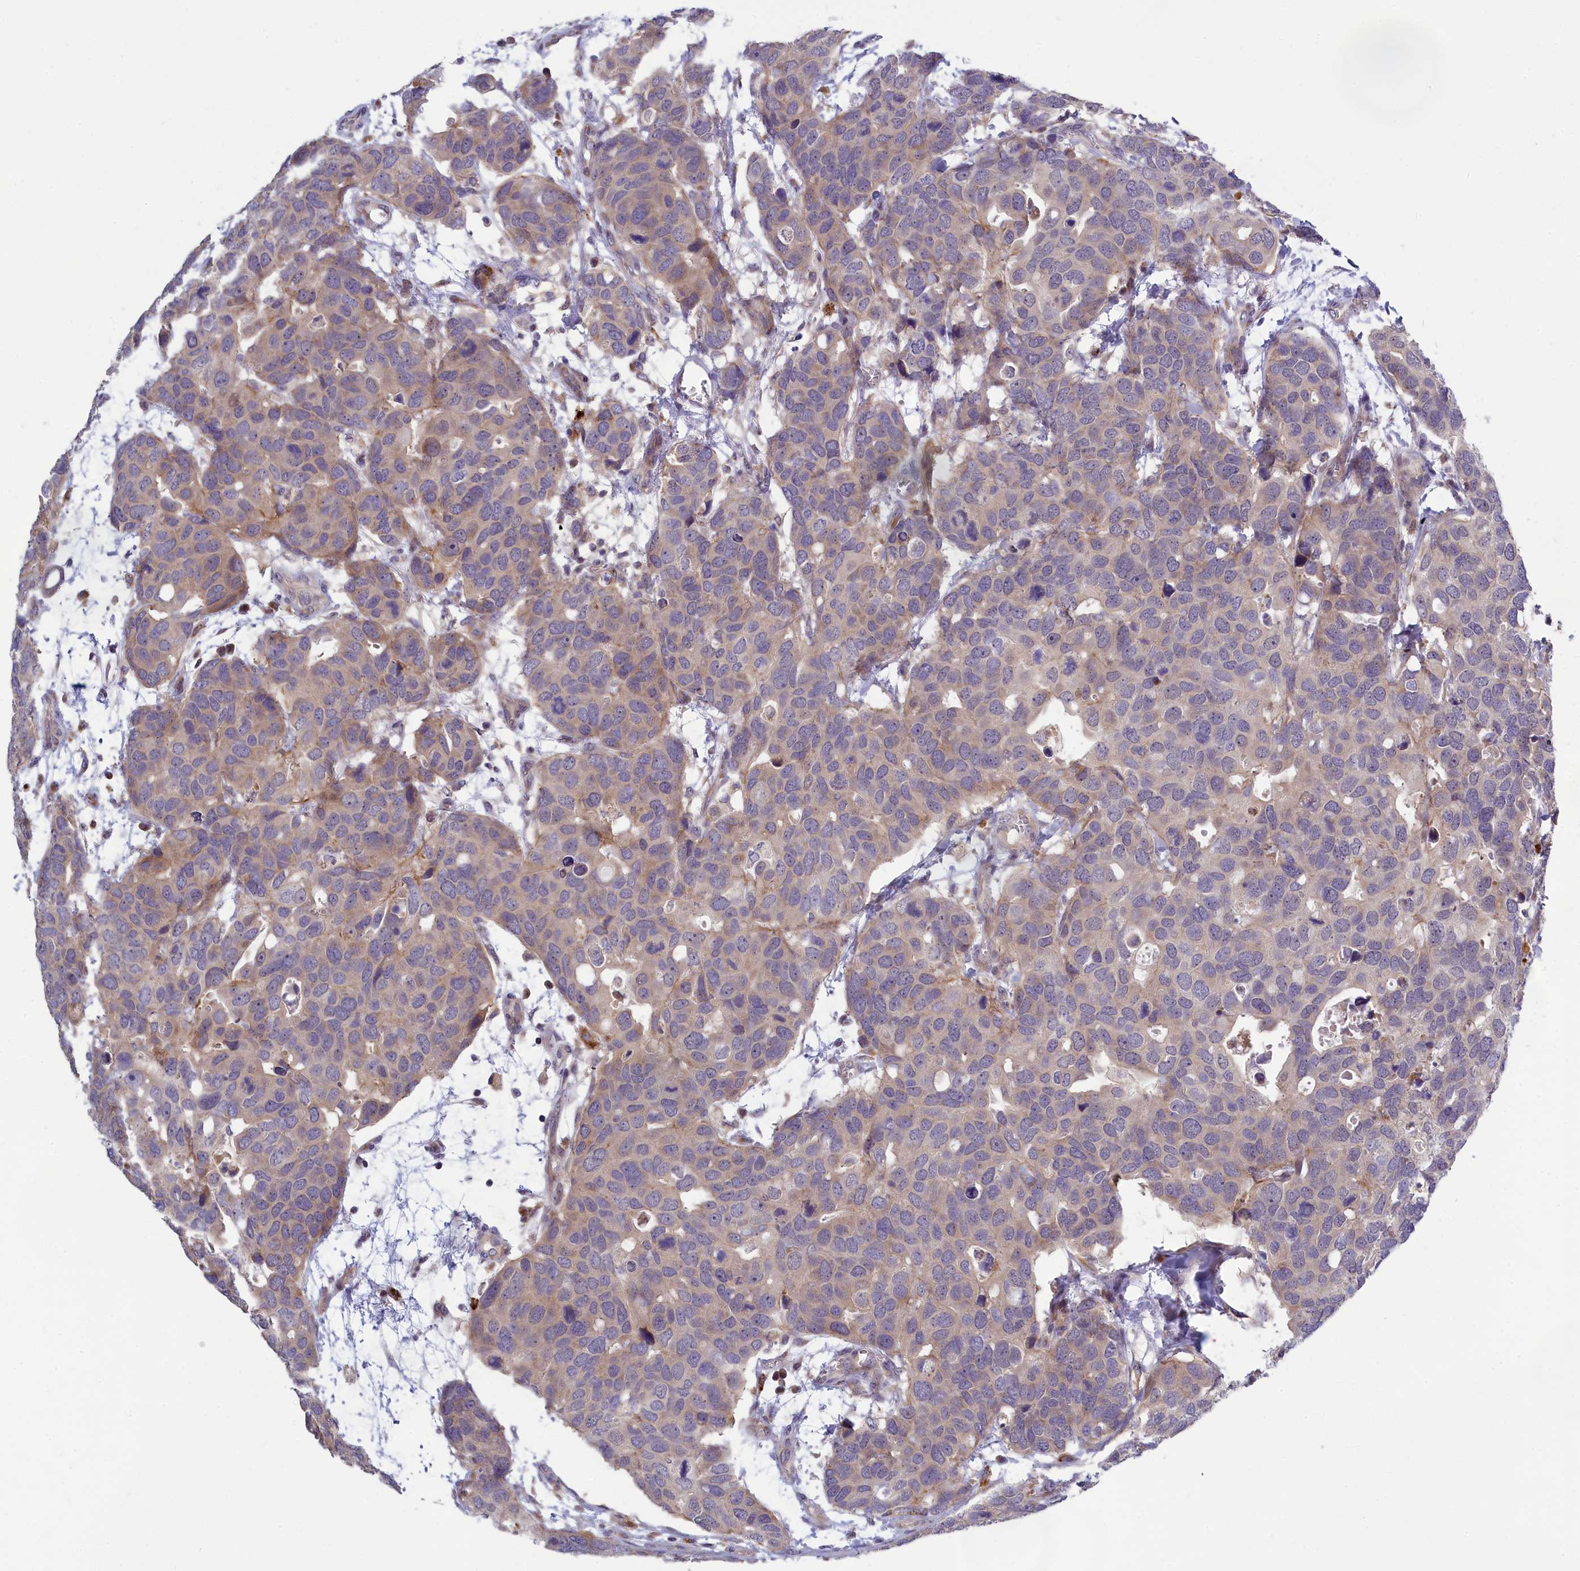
{"staining": {"intensity": "weak", "quantity": "<25%", "location": "cytoplasmic/membranous"}, "tissue": "breast cancer", "cell_type": "Tumor cells", "image_type": "cancer", "snomed": [{"axis": "morphology", "description": "Duct carcinoma"}, {"axis": "topography", "description": "Breast"}], "caption": "Tumor cells are negative for brown protein staining in intraductal carcinoma (breast). (DAB immunohistochemistry (IHC) with hematoxylin counter stain).", "gene": "BLTP2", "patient": {"sex": "female", "age": 83}}